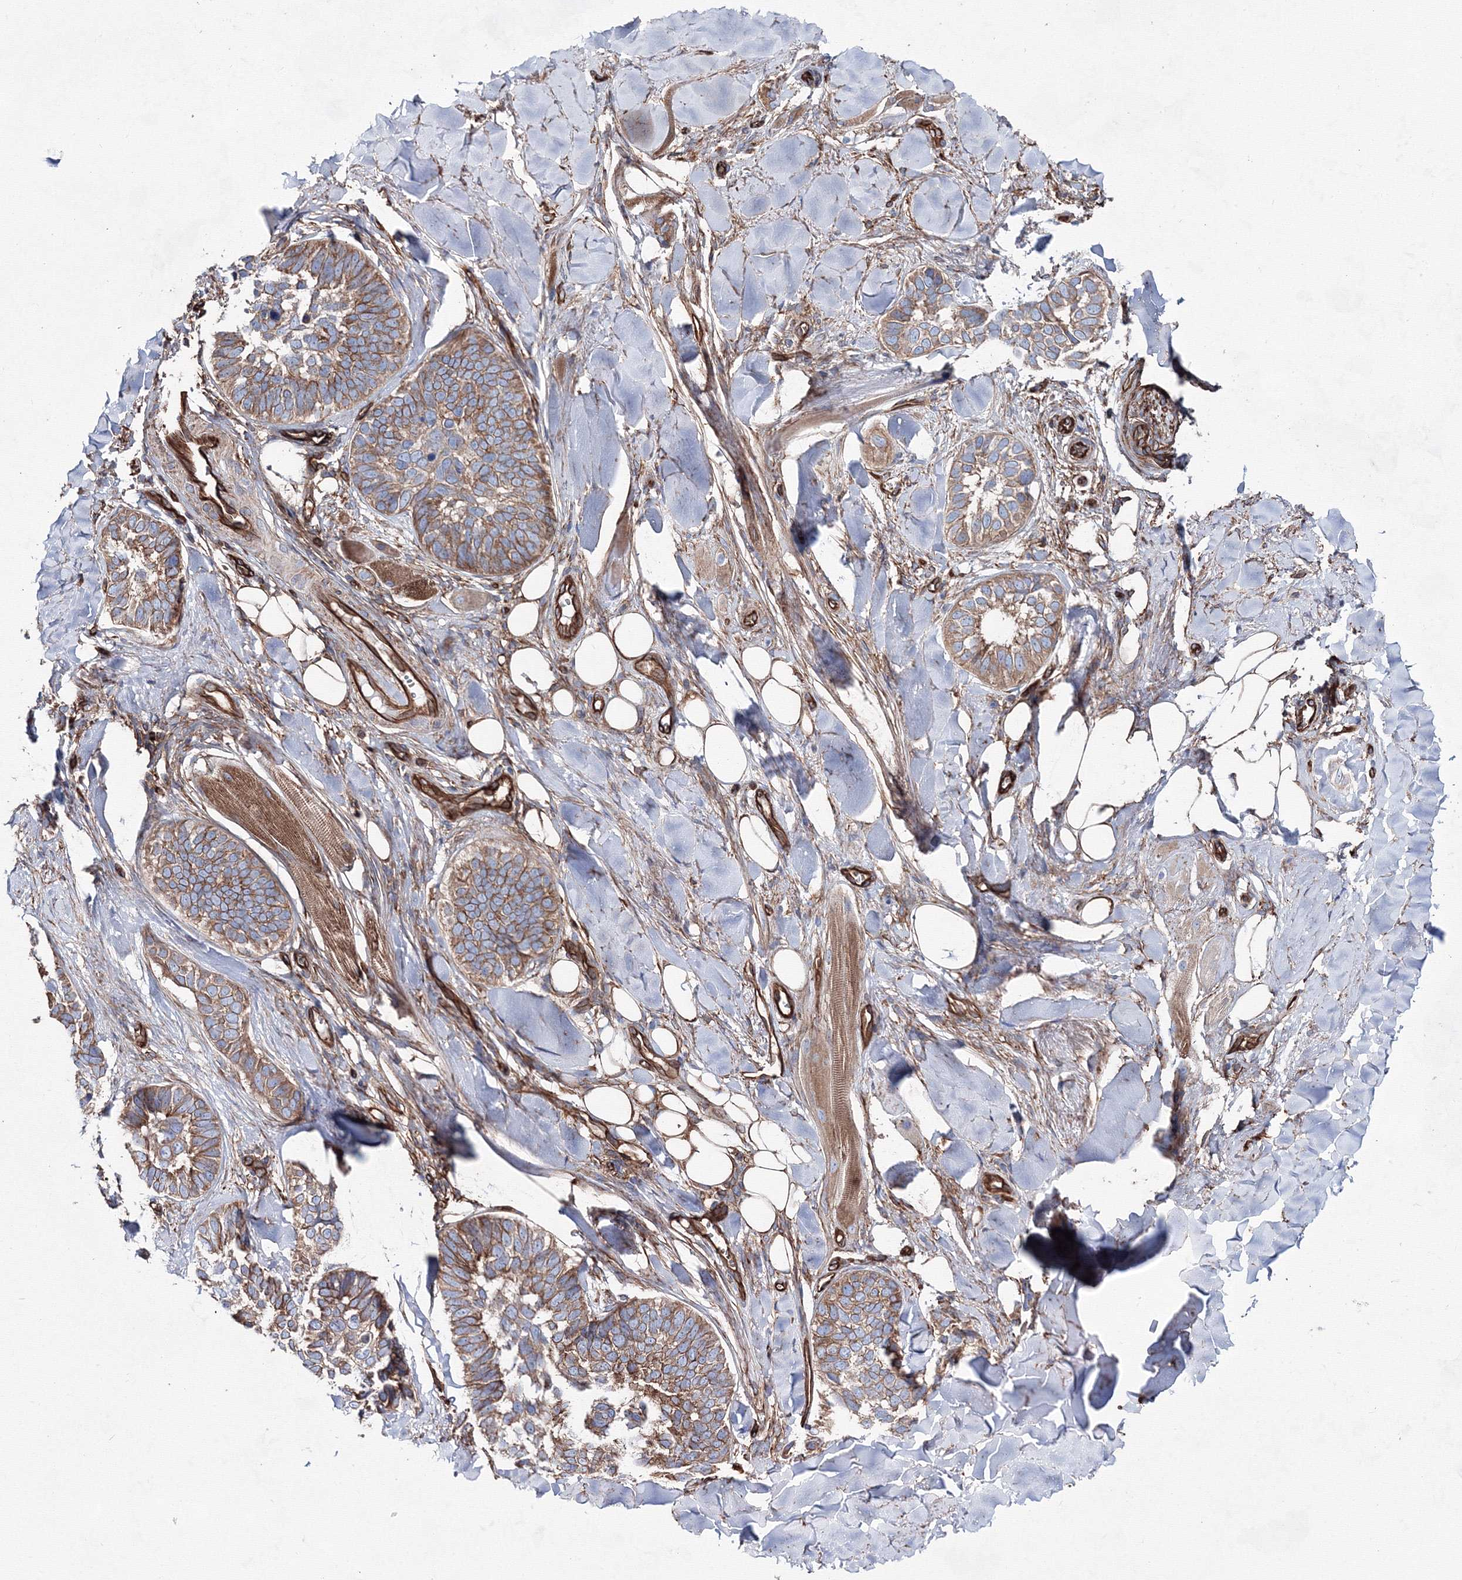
{"staining": {"intensity": "moderate", "quantity": ">75%", "location": "cytoplasmic/membranous"}, "tissue": "skin cancer", "cell_type": "Tumor cells", "image_type": "cancer", "snomed": [{"axis": "morphology", "description": "Basal cell carcinoma"}, {"axis": "topography", "description": "Skin"}], "caption": "Immunohistochemical staining of human basal cell carcinoma (skin) reveals medium levels of moderate cytoplasmic/membranous protein staining in approximately >75% of tumor cells.", "gene": "ANKRD37", "patient": {"sex": "male", "age": 62}}